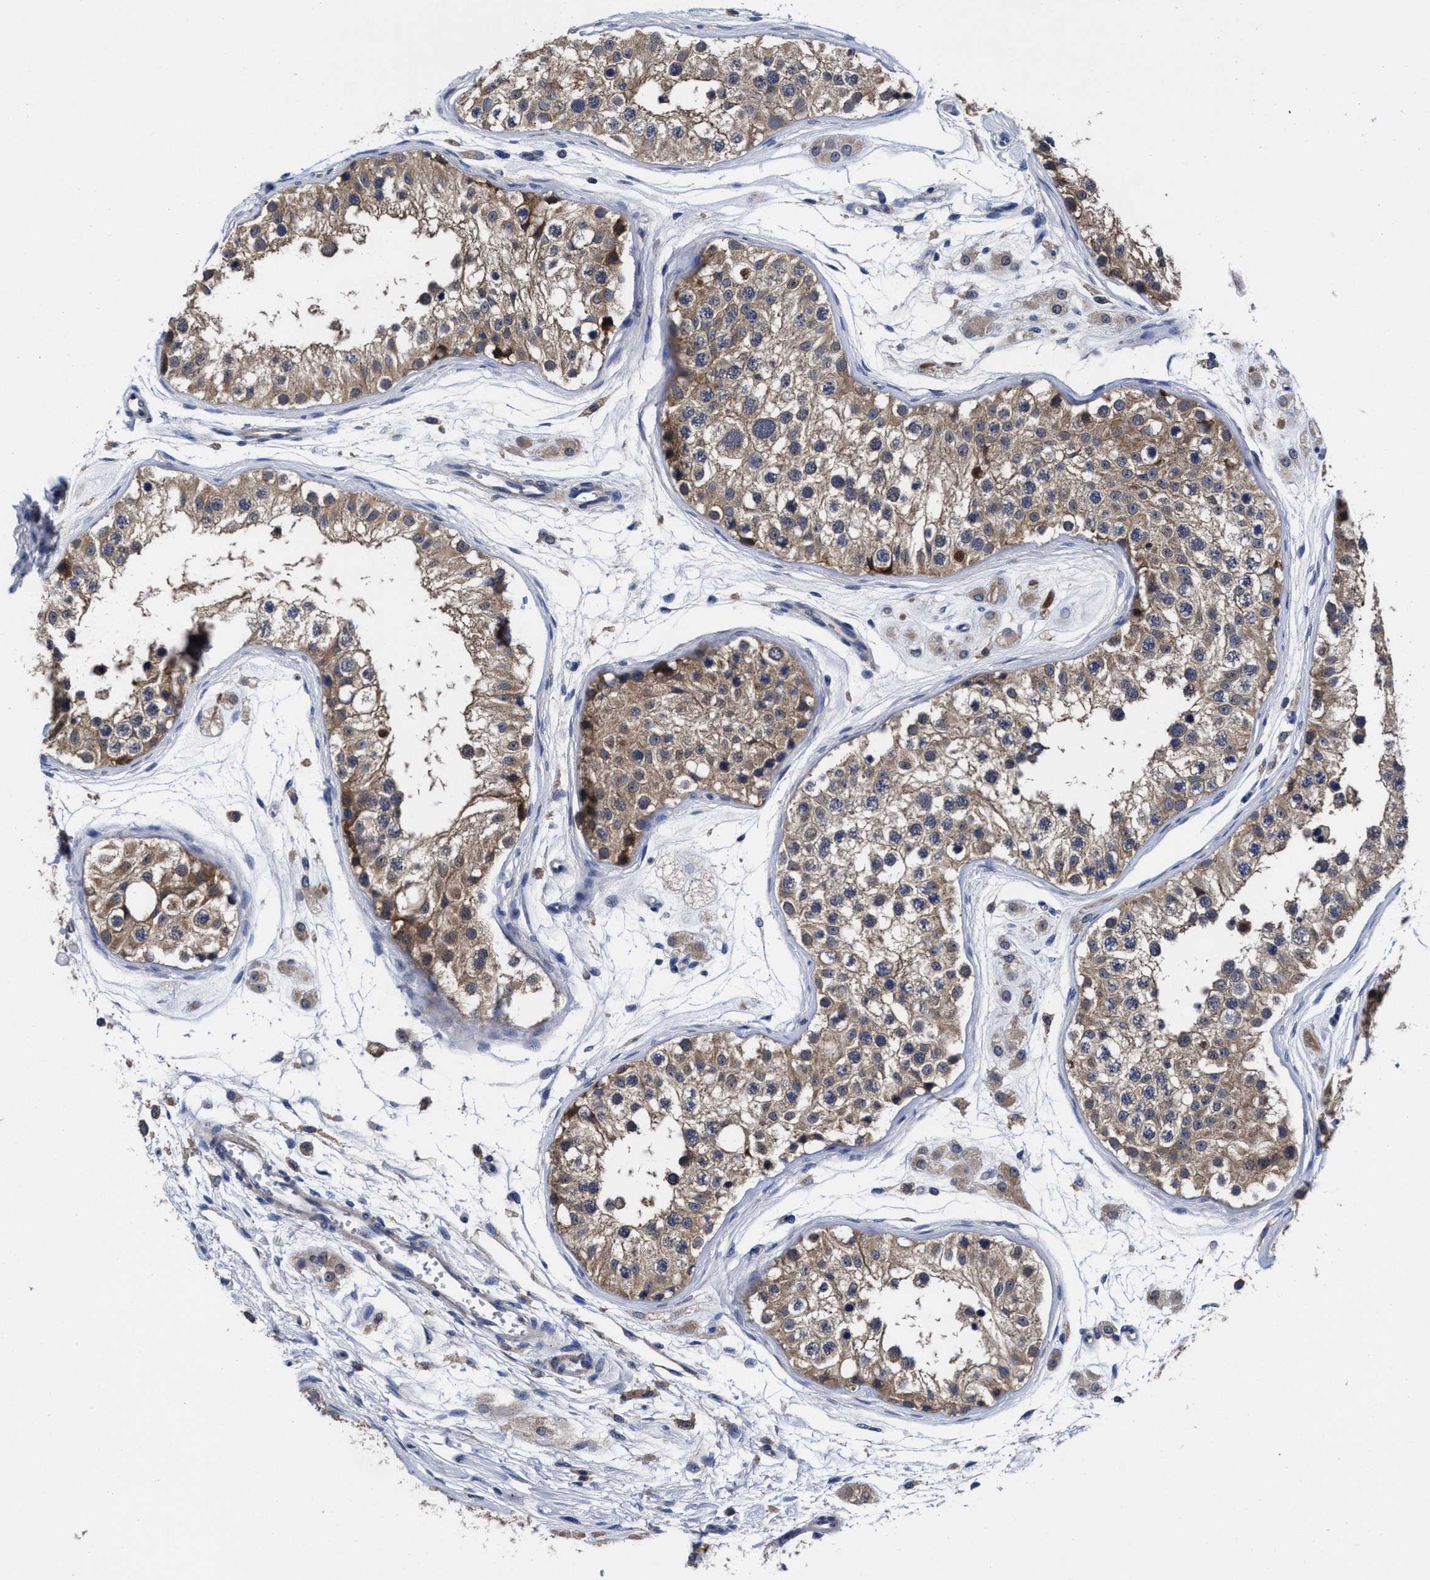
{"staining": {"intensity": "moderate", "quantity": ">75%", "location": "cytoplasmic/membranous"}, "tissue": "testis", "cell_type": "Cells in seminiferous ducts", "image_type": "normal", "snomed": [{"axis": "morphology", "description": "Normal tissue, NOS"}, {"axis": "morphology", "description": "Adenocarcinoma, metastatic, NOS"}, {"axis": "topography", "description": "Testis"}], "caption": "Protein analysis of unremarkable testis displays moderate cytoplasmic/membranous positivity in about >75% of cells in seminiferous ducts.", "gene": "TXNDC17", "patient": {"sex": "male", "age": 26}}